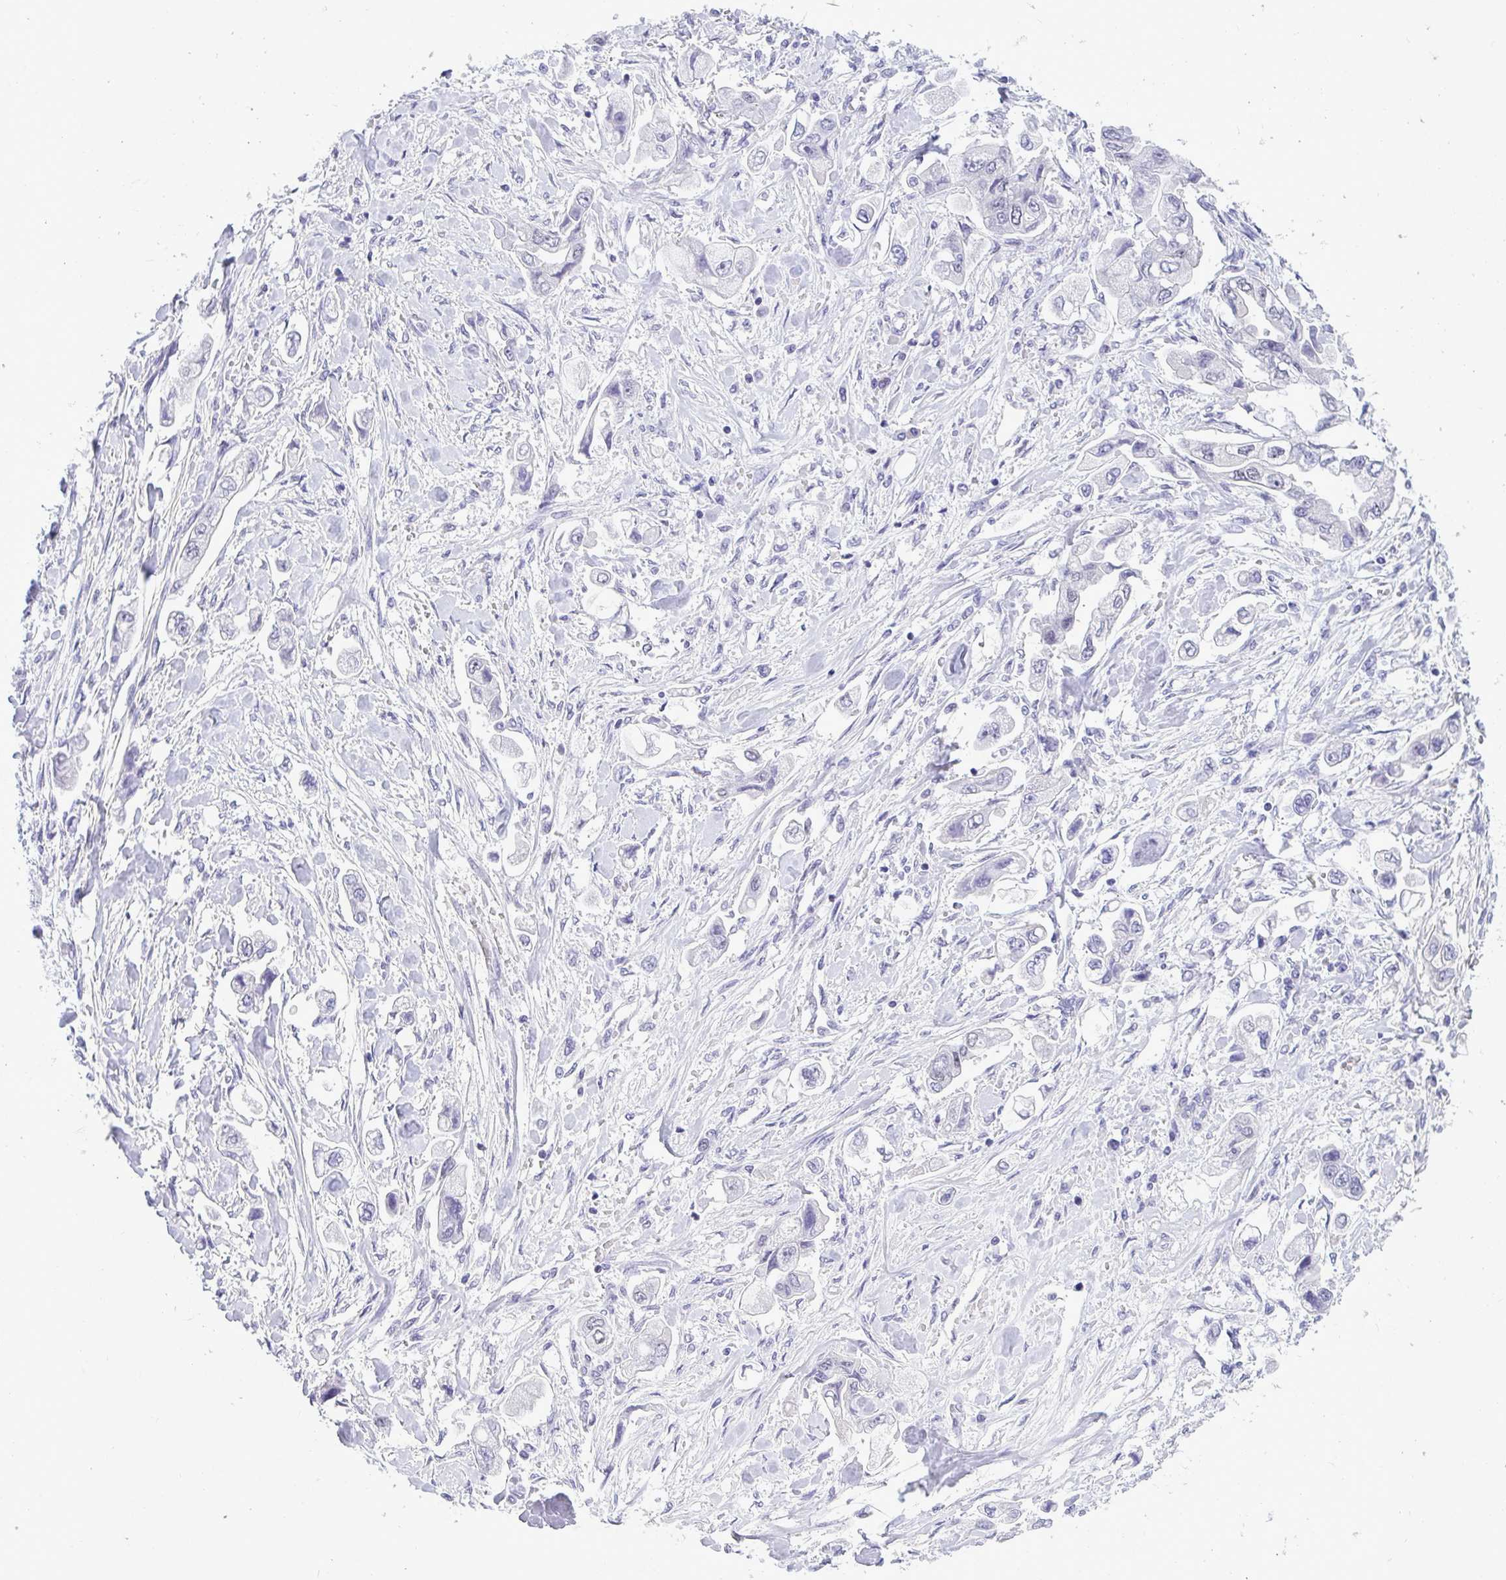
{"staining": {"intensity": "negative", "quantity": "none", "location": "none"}, "tissue": "stomach cancer", "cell_type": "Tumor cells", "image_type": "cancer", "snomed": [{"axis": "morphology", "description": "Adenocarcinoma, NOS"}, {"axis": "topography", "description": "Stomach"}], "caption": "The image demonstrates no staining of tumor cells in adenocarcinoma (stomach).", "gene": "TEAD4", "patient": {"sex": "male", "age": 62}}